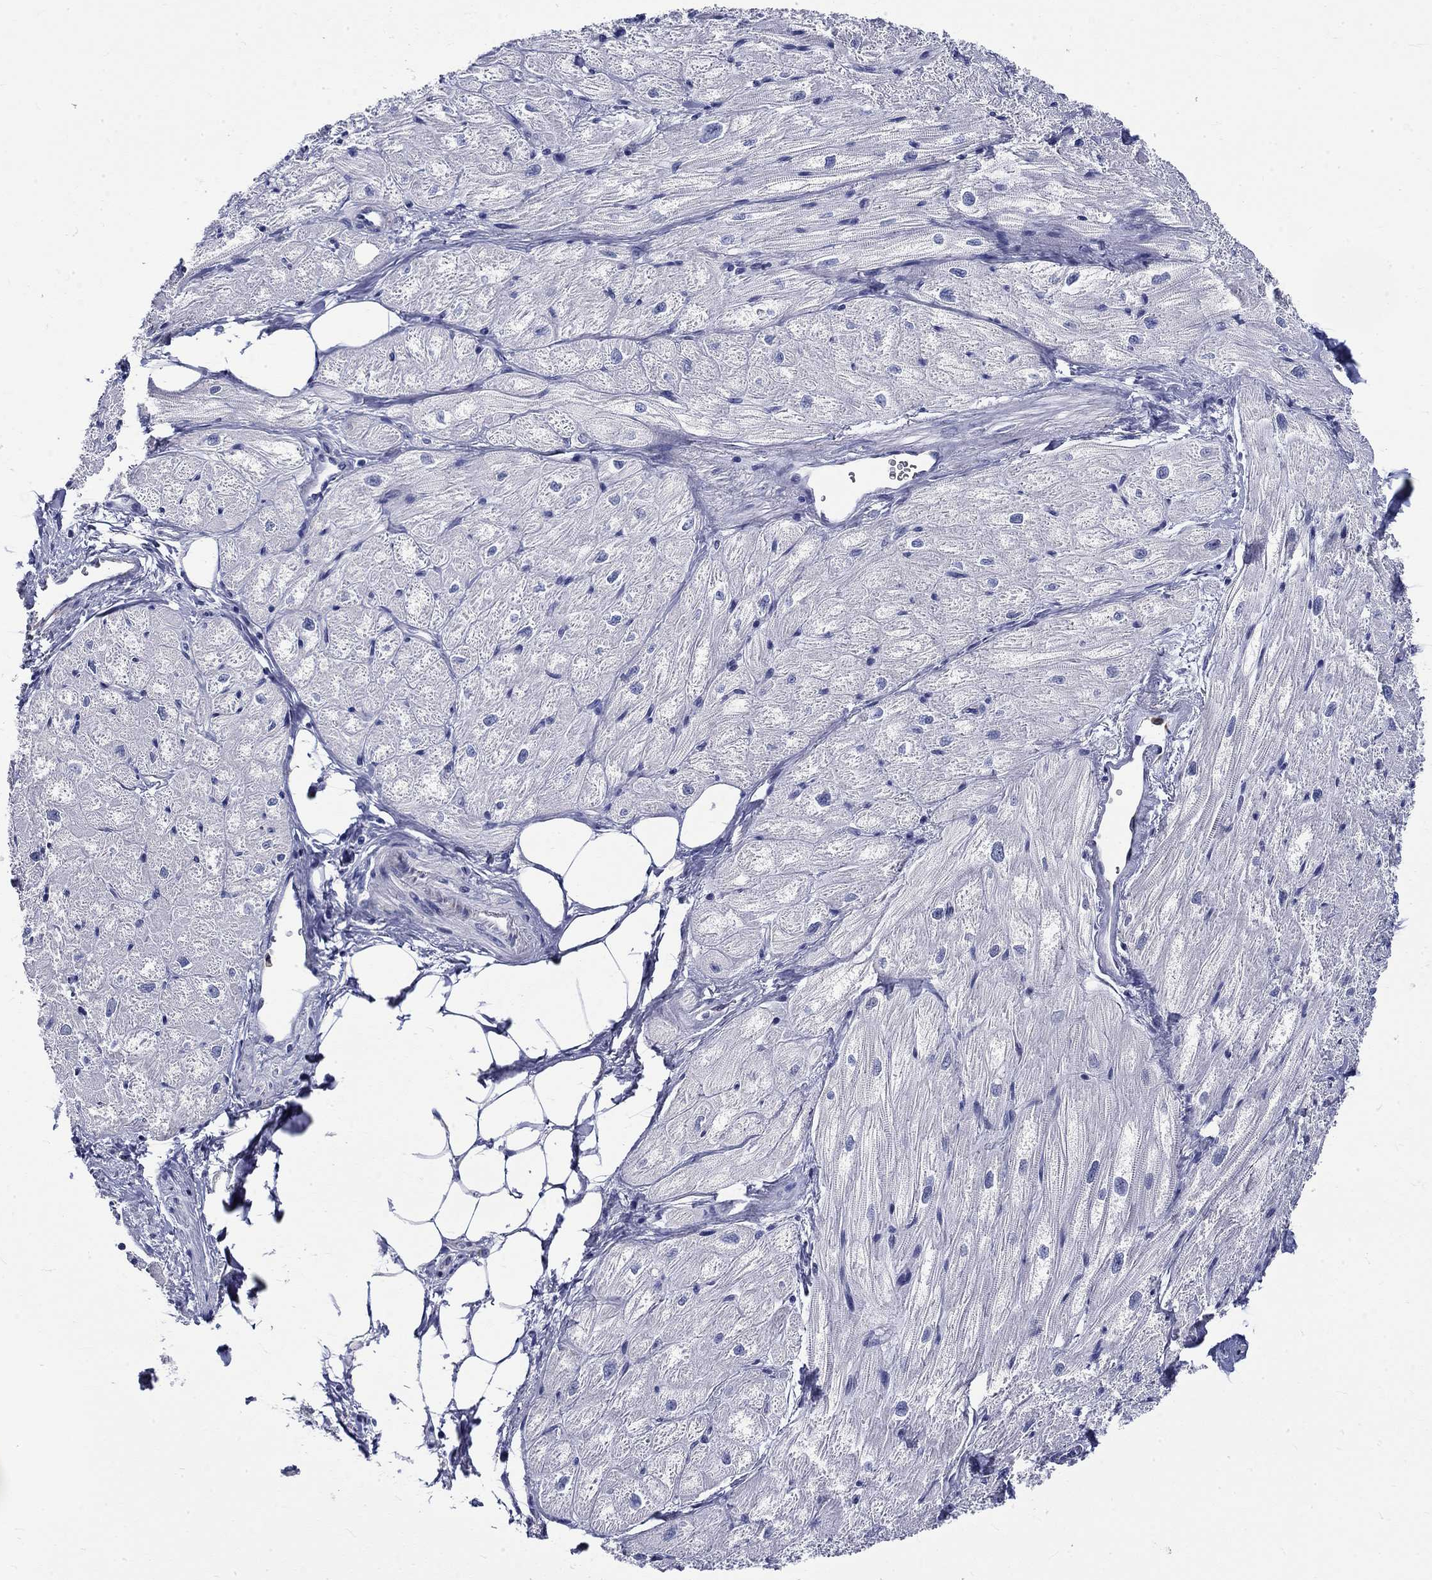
{"staining": {"intensity": "negative", "quantity": "none", "location": "none"}, "tissue": "heart muscle", "cell_type": "Cardiomyocytes", "image_type": "normal", "snomed": [{"axis": "morphology", "description": "Normal tissue, NOS"}, {"axis": "topography", "description": "Heart"}], "caption": "Cardiomyocytes are negative for protein expression in benign human heart muscle. The staining is performed using DAB brown chromogen with nuclei counter-stained in using hematoxylin.", "gene": "ST6GALNAC1", "patient": {"sex": "male", "age": 57}}